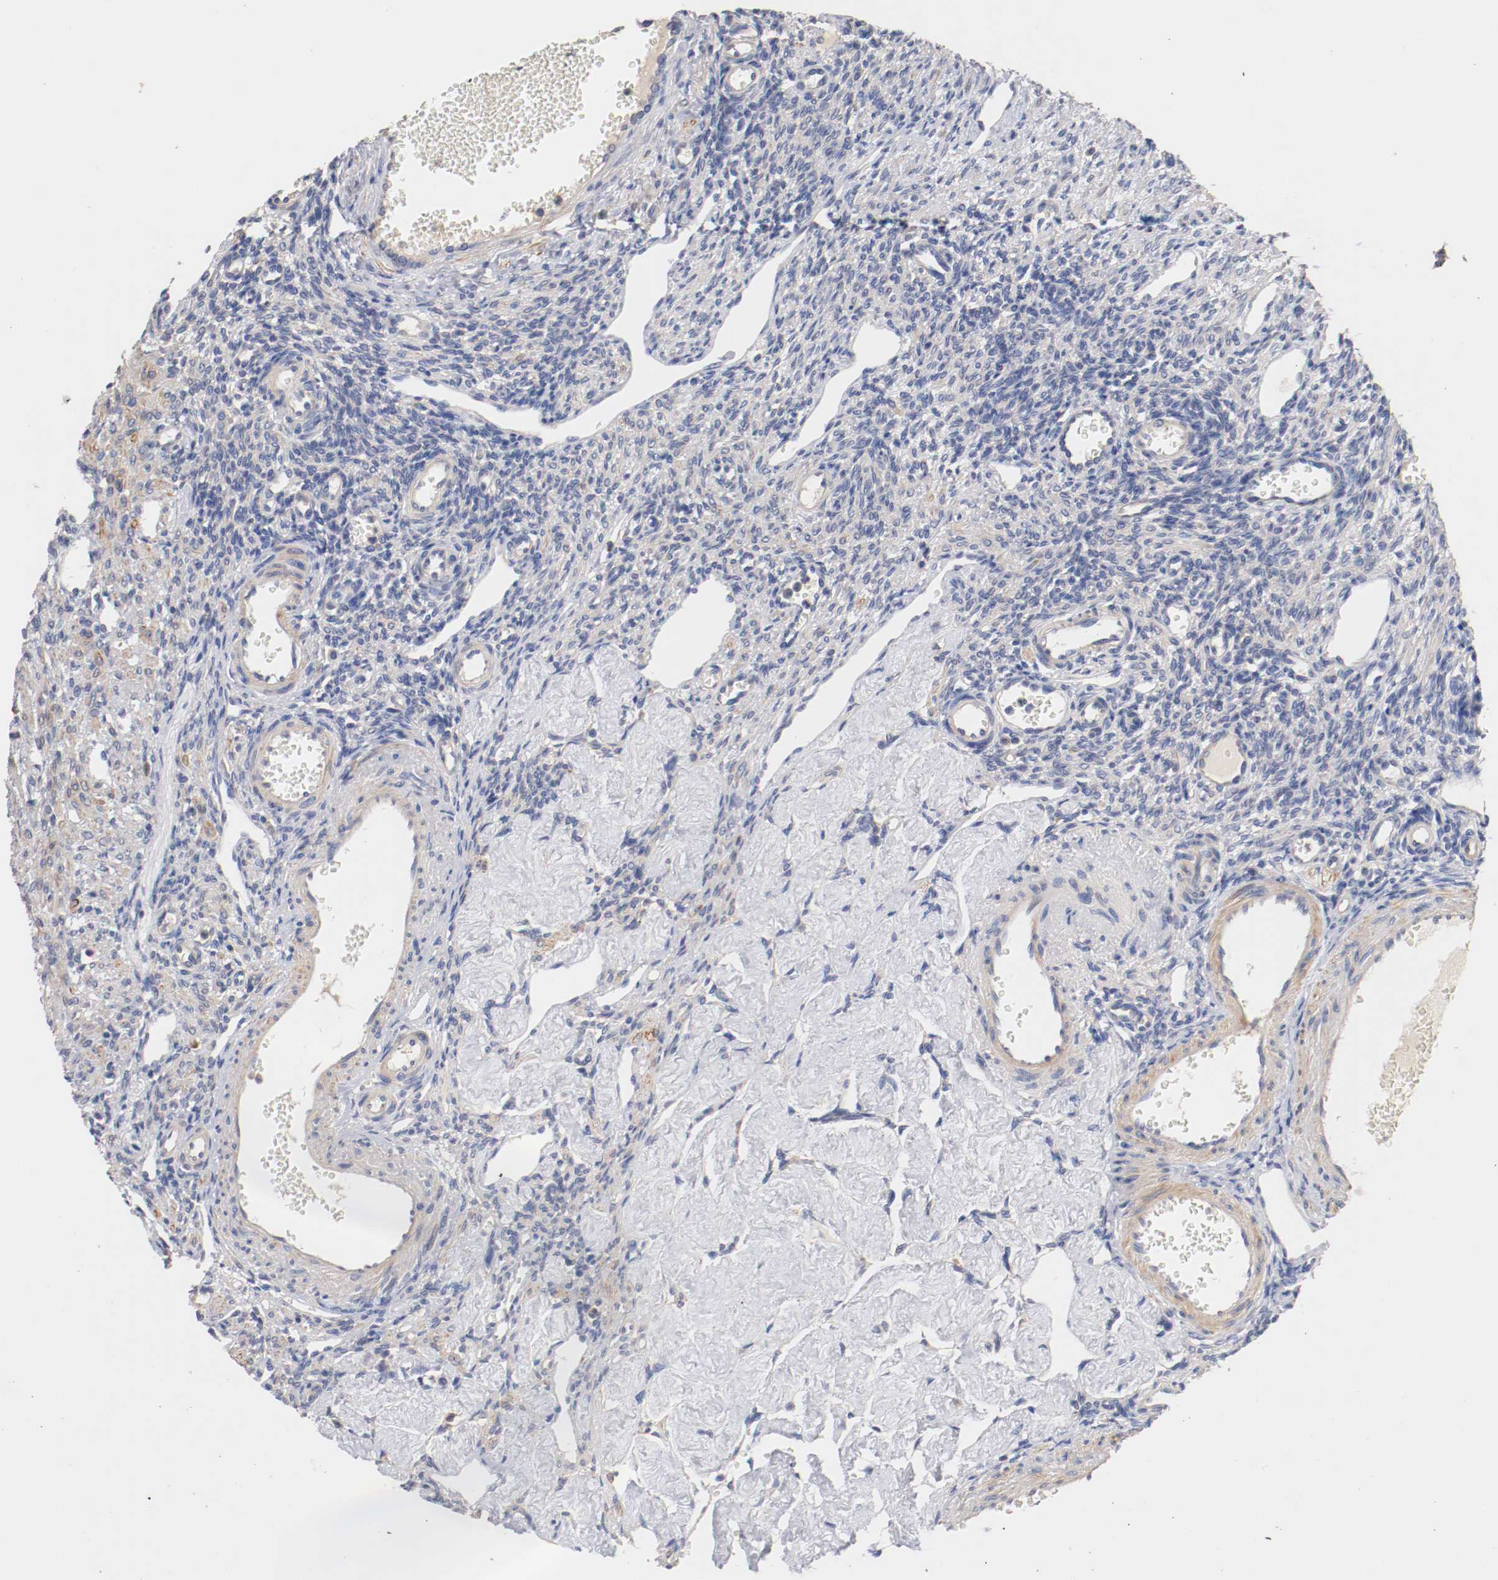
{"staining": {"intensity": "negative", "quantity": "none", "location": "none"}, "tissue": "ovary", "cell_type": "Follicle cells", "image_type": "normal", "snomed": [{"axis": "morphology", "description": "Normal tissue, NOS"}, {"axis": "topography", "description": "Ovary"}], "caption": "Immunohistochemistry histopathology image of benign ovary stained for a protein (brown), which reveals no staining in follicle cells. (Immunohistochemistry (ihc), brightfield microscopy, high magnification).", "gene": "SEMA5A", "patient": {"sex": "female", "age": 33}}